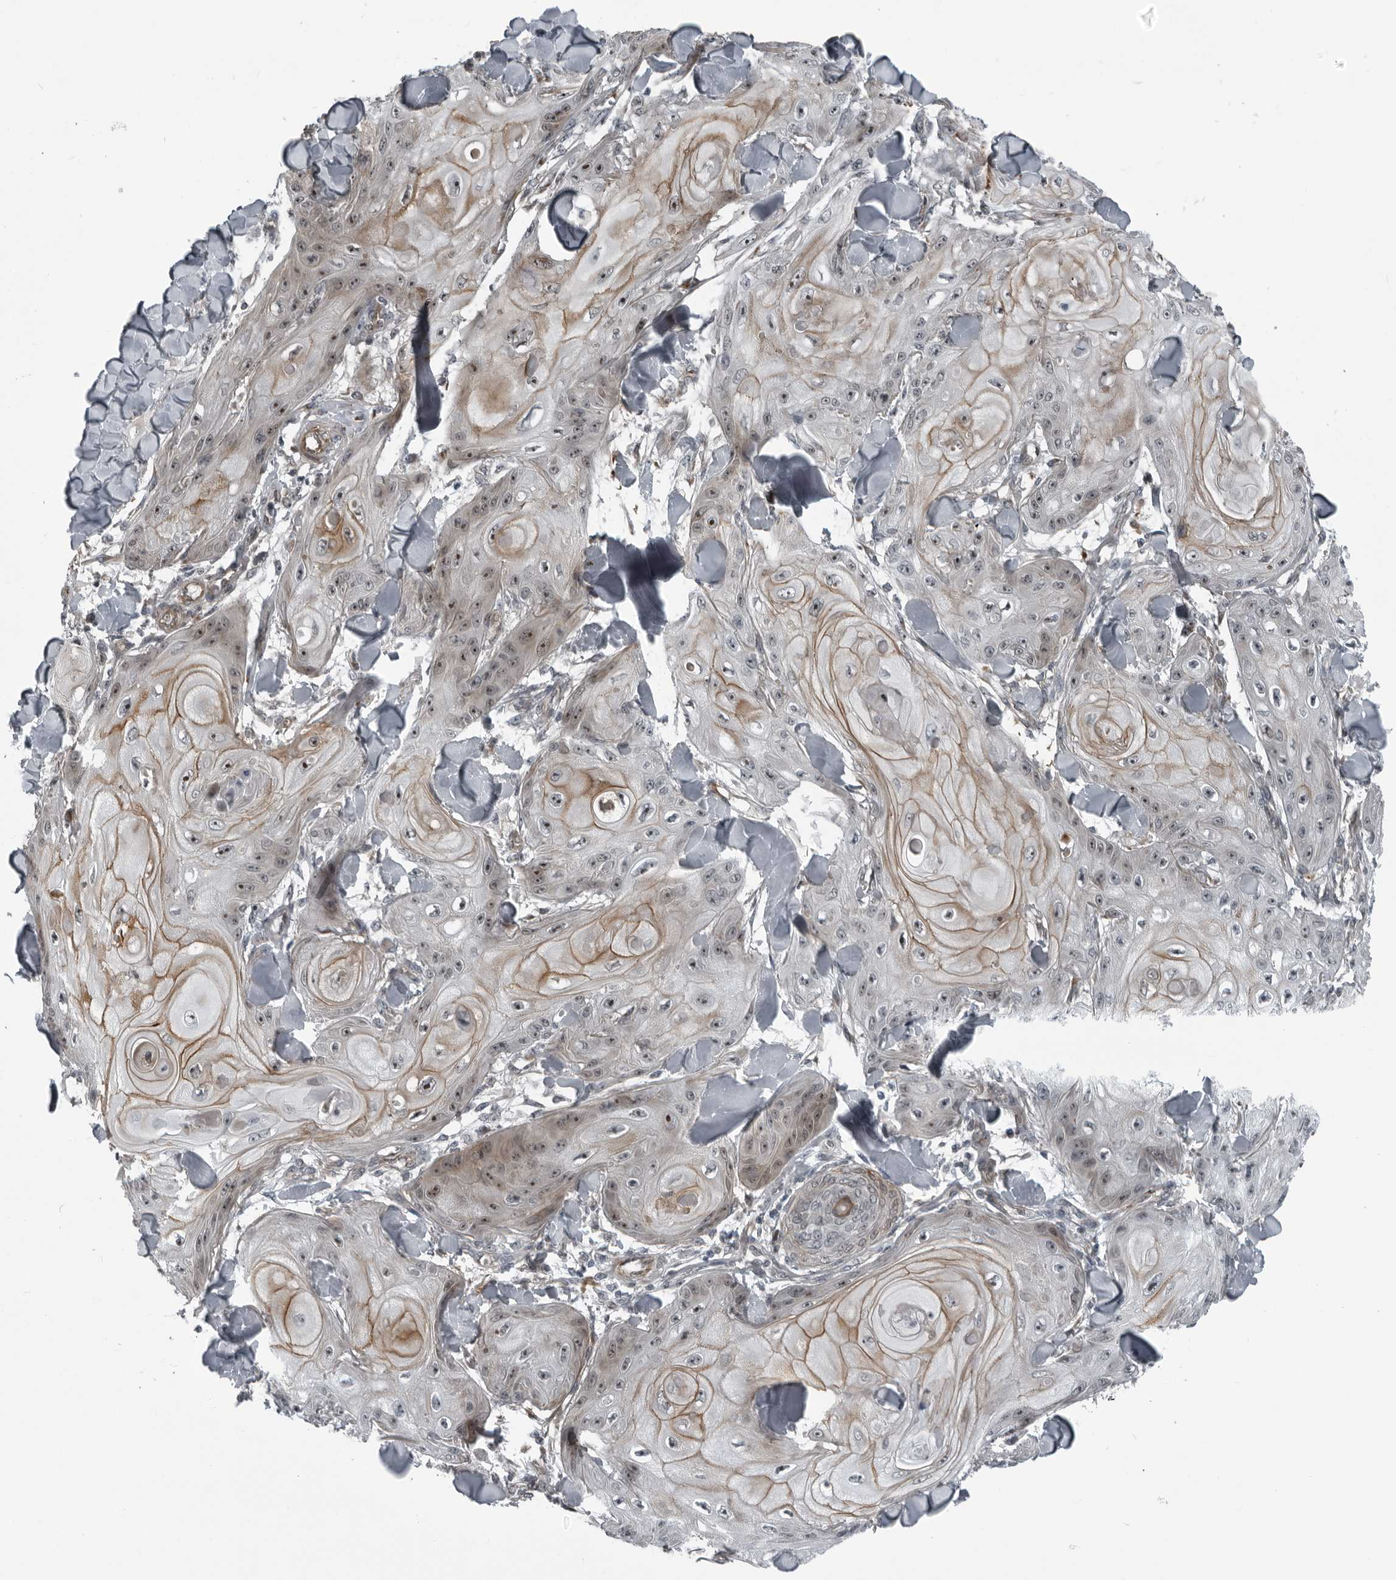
{"staining": {"intensity": "moderate", "quantity": "25%-75%", "location": "cytoplasmic/membranous,nuclear"}, "tissue": "skin cancer", "cell_type": "Tumor cells", "image_type": "cancer", "snomed": [{"axis": "morphology", "description": "Squamous cell carcinoma, NOS"}, {"axis": "topography", "description": "Skin"}], "caption": "A histopathology image showing moderate cytoplasmic/membranous and nuclear expression in approximately 25%-75% of tumor cells in squamous cell carcinoma (skin), as visualized by brown immunohistochemical staining.", "gene": "FAM102B", "patient": {"sex": "male", "age": 74}}